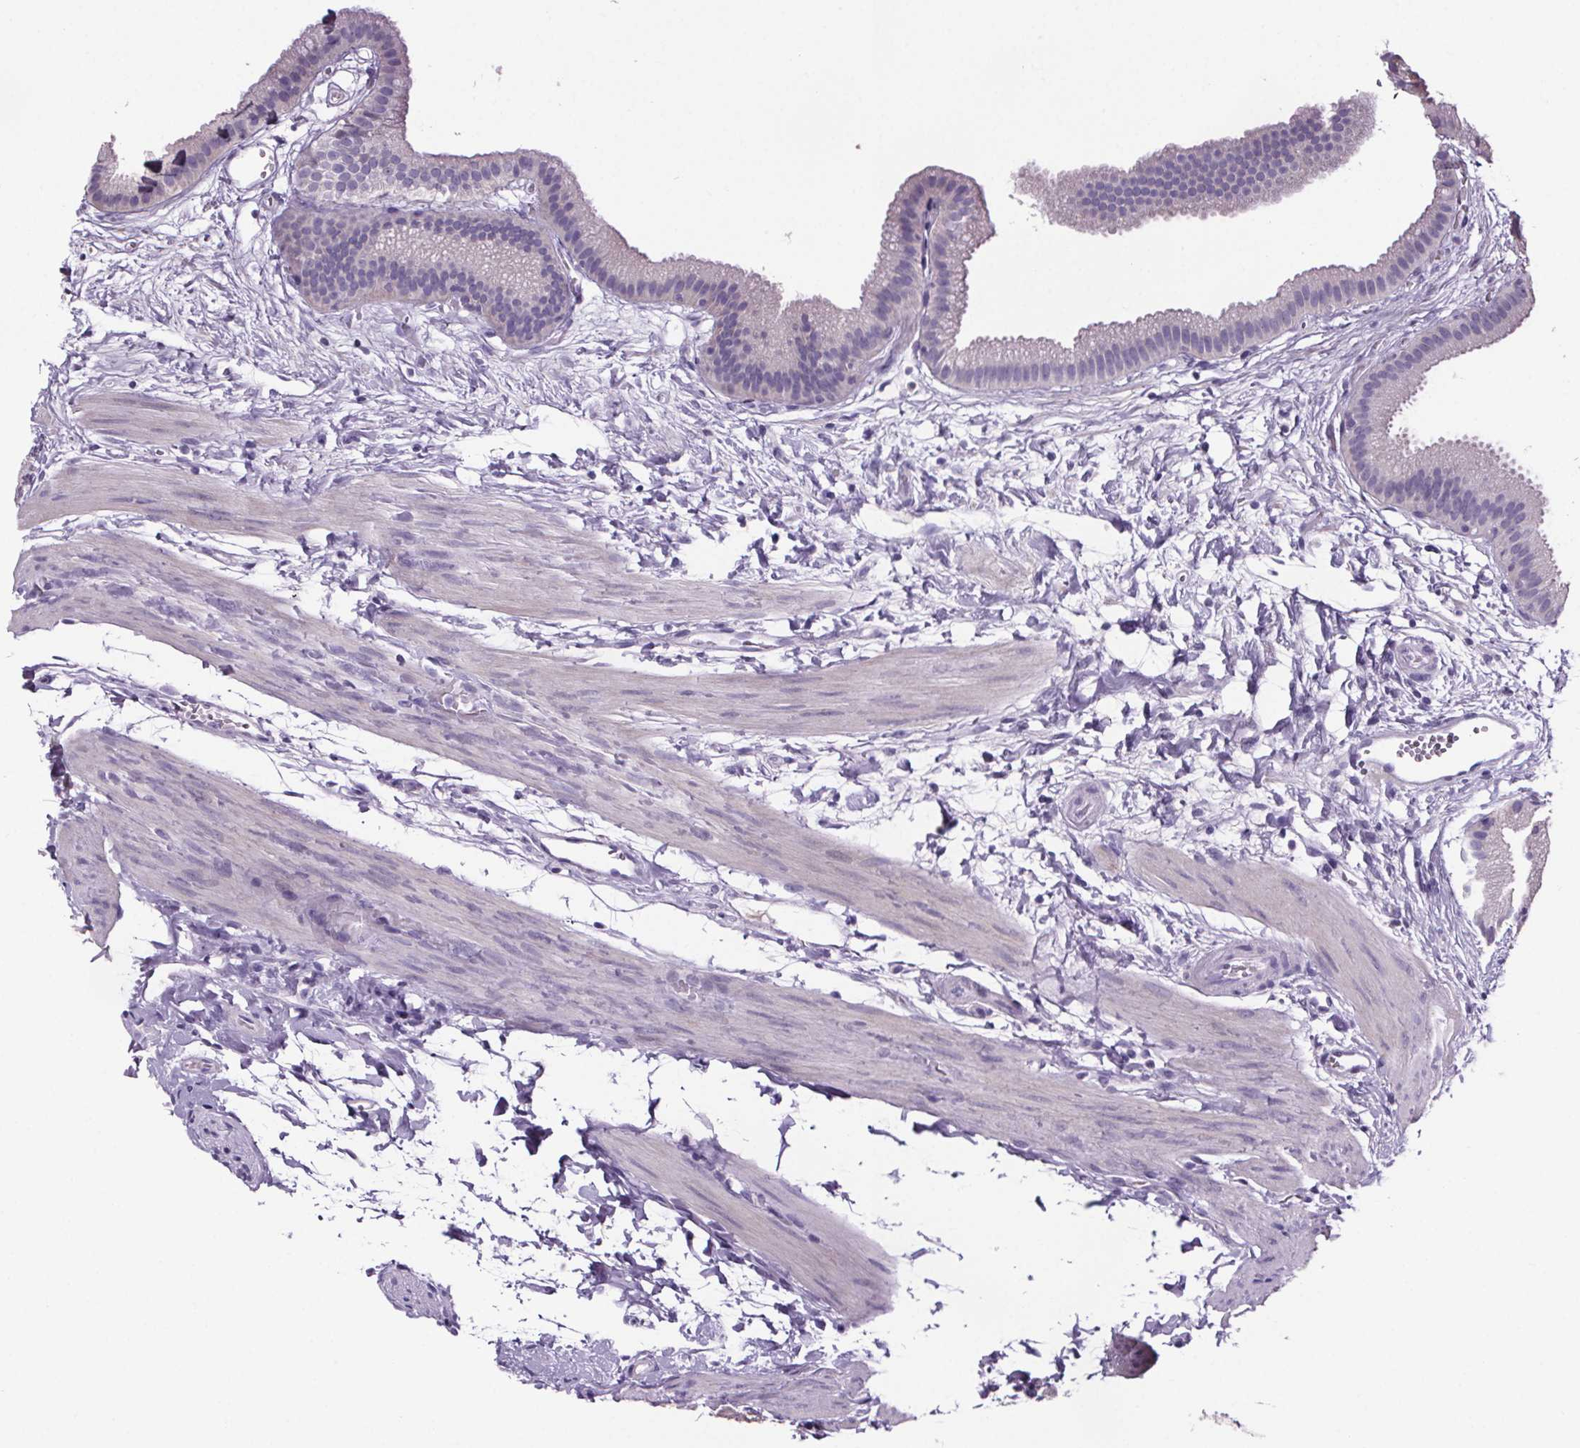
{"staining": {"intensity": "negative", "quantity": "none", "location": "none"}, "tissue": "gallbladder", "cell_type": "Glandular cells", "image_type": "normal", "snomed": [{"axis": "morphology", "description": "Normal tissue, NOS"}, {"axis": "topography", "description": "Gallbladder"}], "caption": "High power microscopy photomicrograph of an immunohistochemistry (IHC) photomicrograph of unremarkable gallbladder, revealing no significant staining in glandular cells.", "gene": "CUBN", "patient": {"sex": "female", "age": 63}}